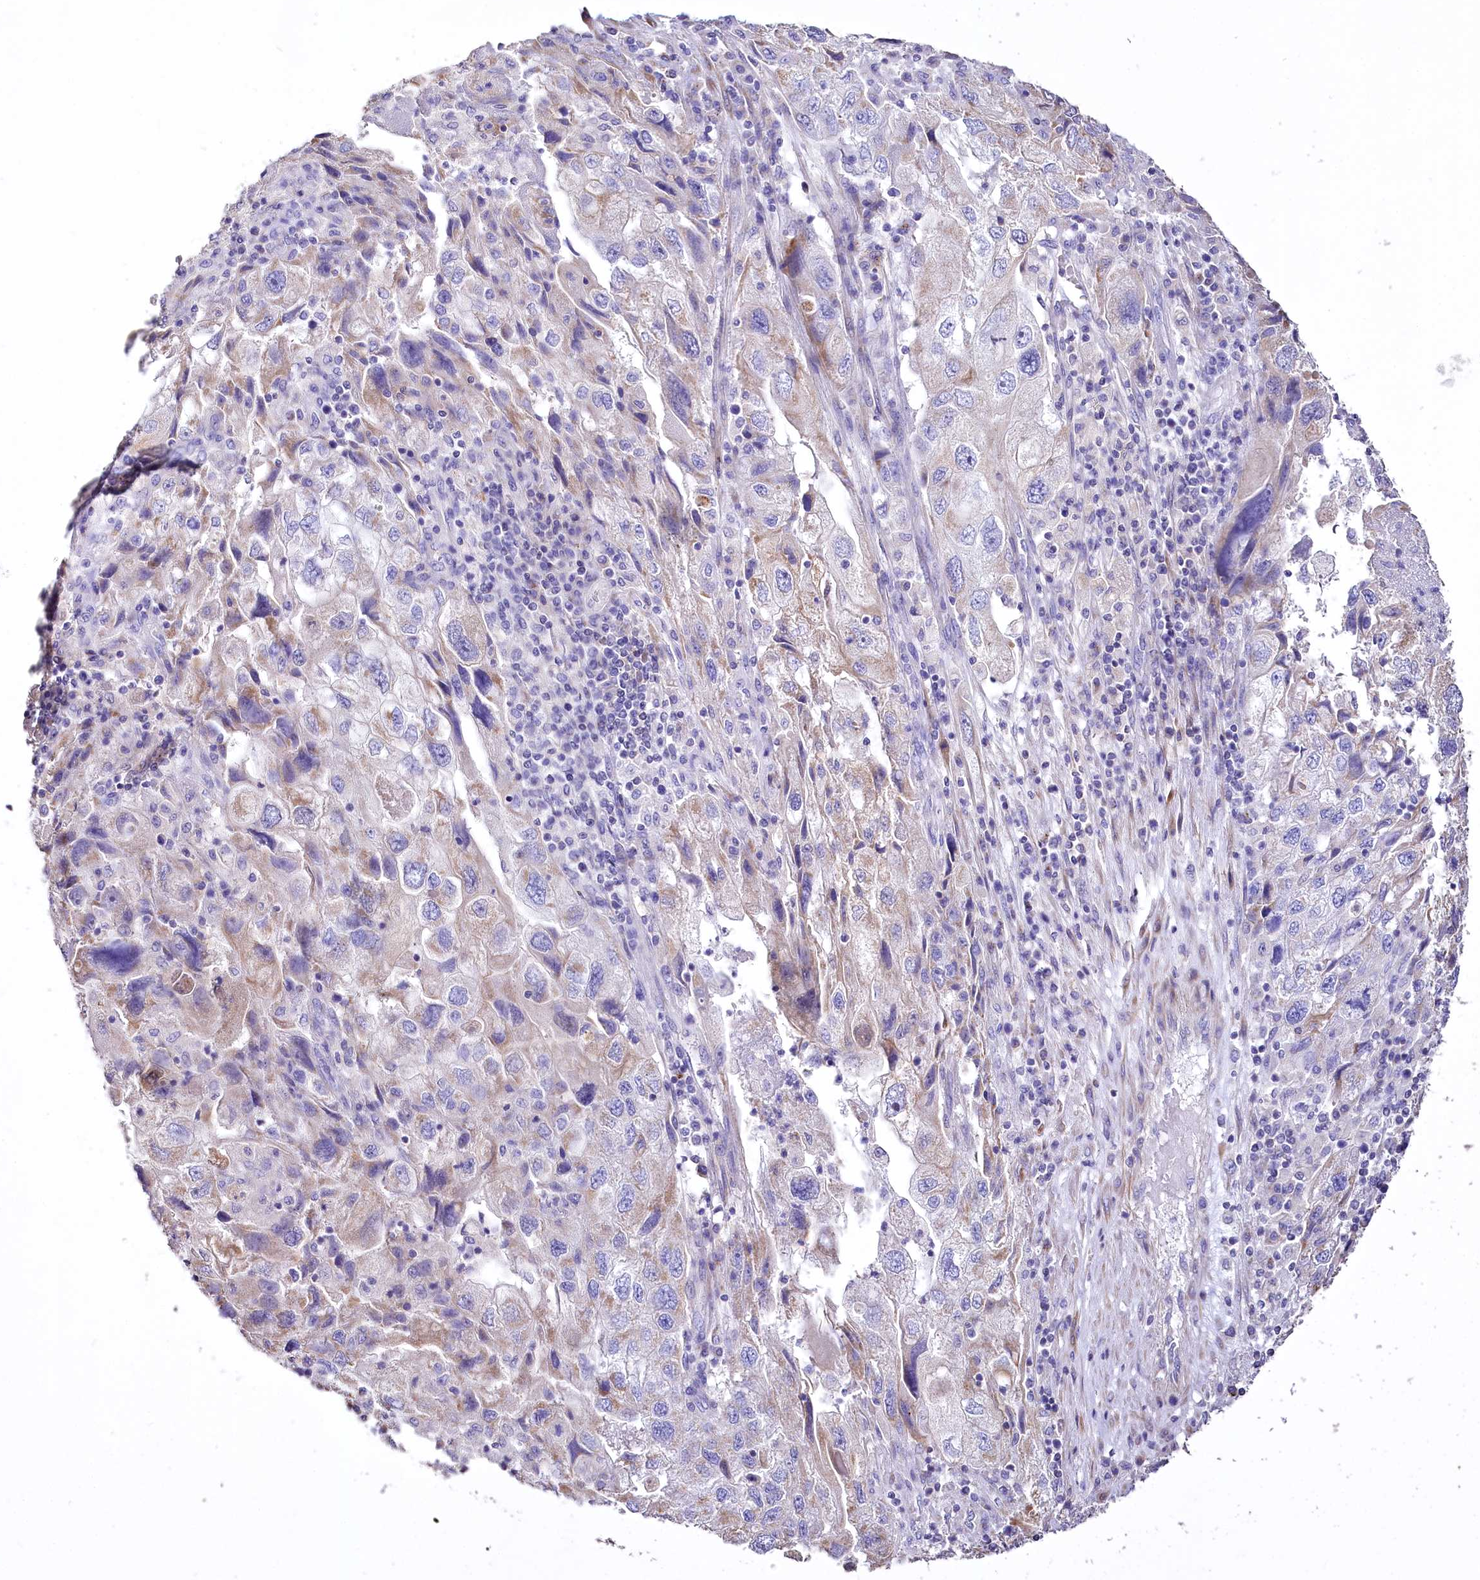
{"staining": {"intensity": "weak", "quantity": "25%-75%", "location": "cytoplasmic/membranous"}, "tissue": "endometrial cancer", "cell_type": "Tumor cells", "image_type": "cancer", "snomed": [{"axis": "morphology", "description": "Adenocarcinoma, NOS"}, {"axis": "topography", "description": "Endometrium"}], "caption": "Immunohistochemical staining of endometrial cancer demonstrates weak cytoplasmic/membranous protein positivity in approximately 25%-75% of tumor cells.", "gene": "PTER", "patient": {"sex": "female", "age": 49}}